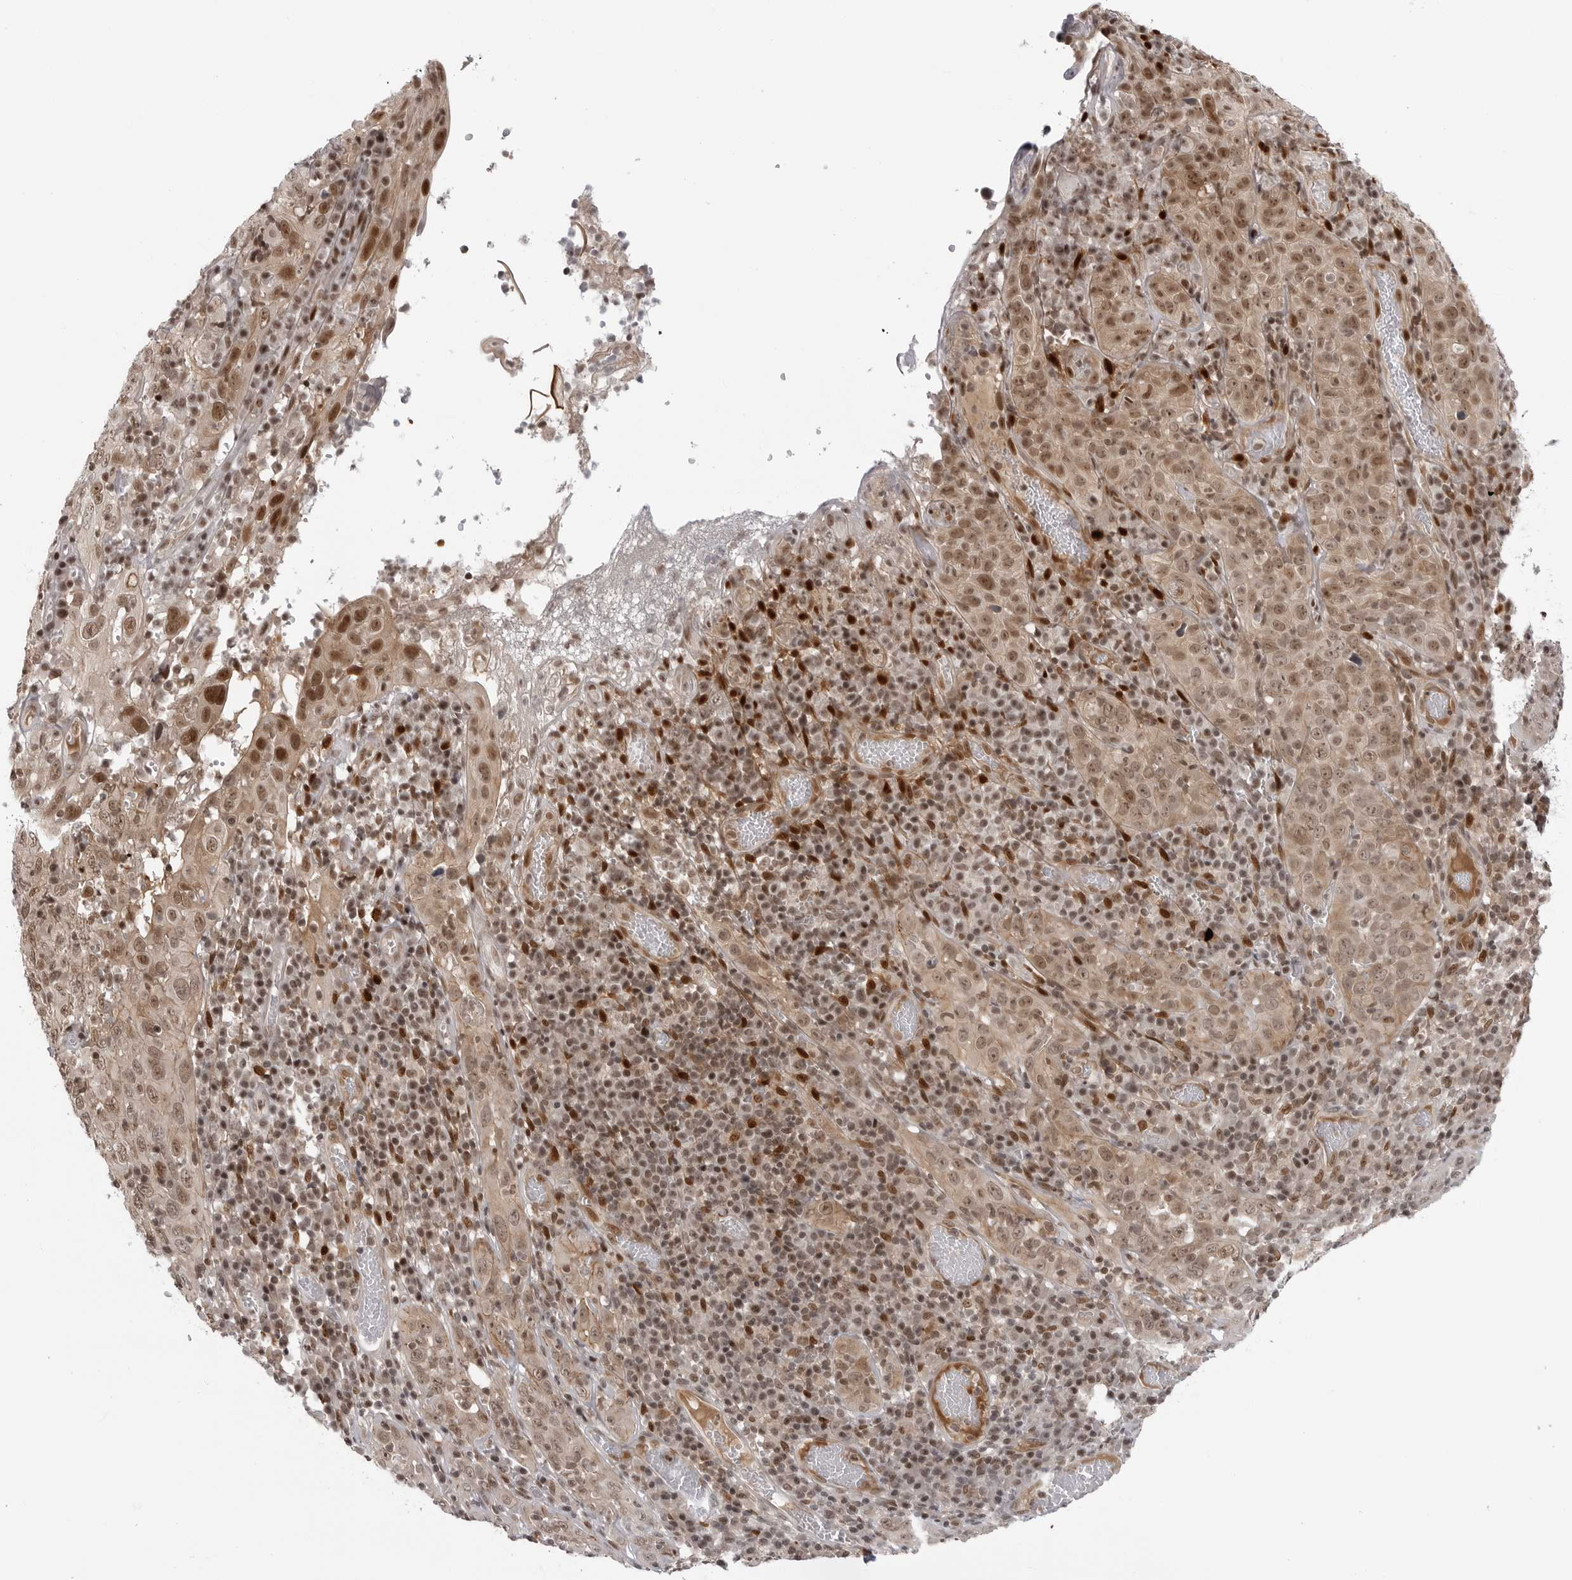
{"staining": {"intensity": "moderate", "quantity": ">75%", "location": "cytoplasmic/membranous,nuclear"}, "tissue": "cervical cancer", "cell_type": "Tumor cells", "image_type": "cancer", "snomed": [{"axis": "morphology", "description": "Squamous cell carcinoma, NOS"}, {"axis": "topography", "description": "Cervix"}], "caption": "Human cervical cancer (squamous cell carcinoma) stained for a protein (brown) shows moderate cytoplasmic/membranous and nuclear positive positivity in approximately >75% of tumor cells.", "gene": "TRIM66", "patient": {"sex": "female", "age": 46}}